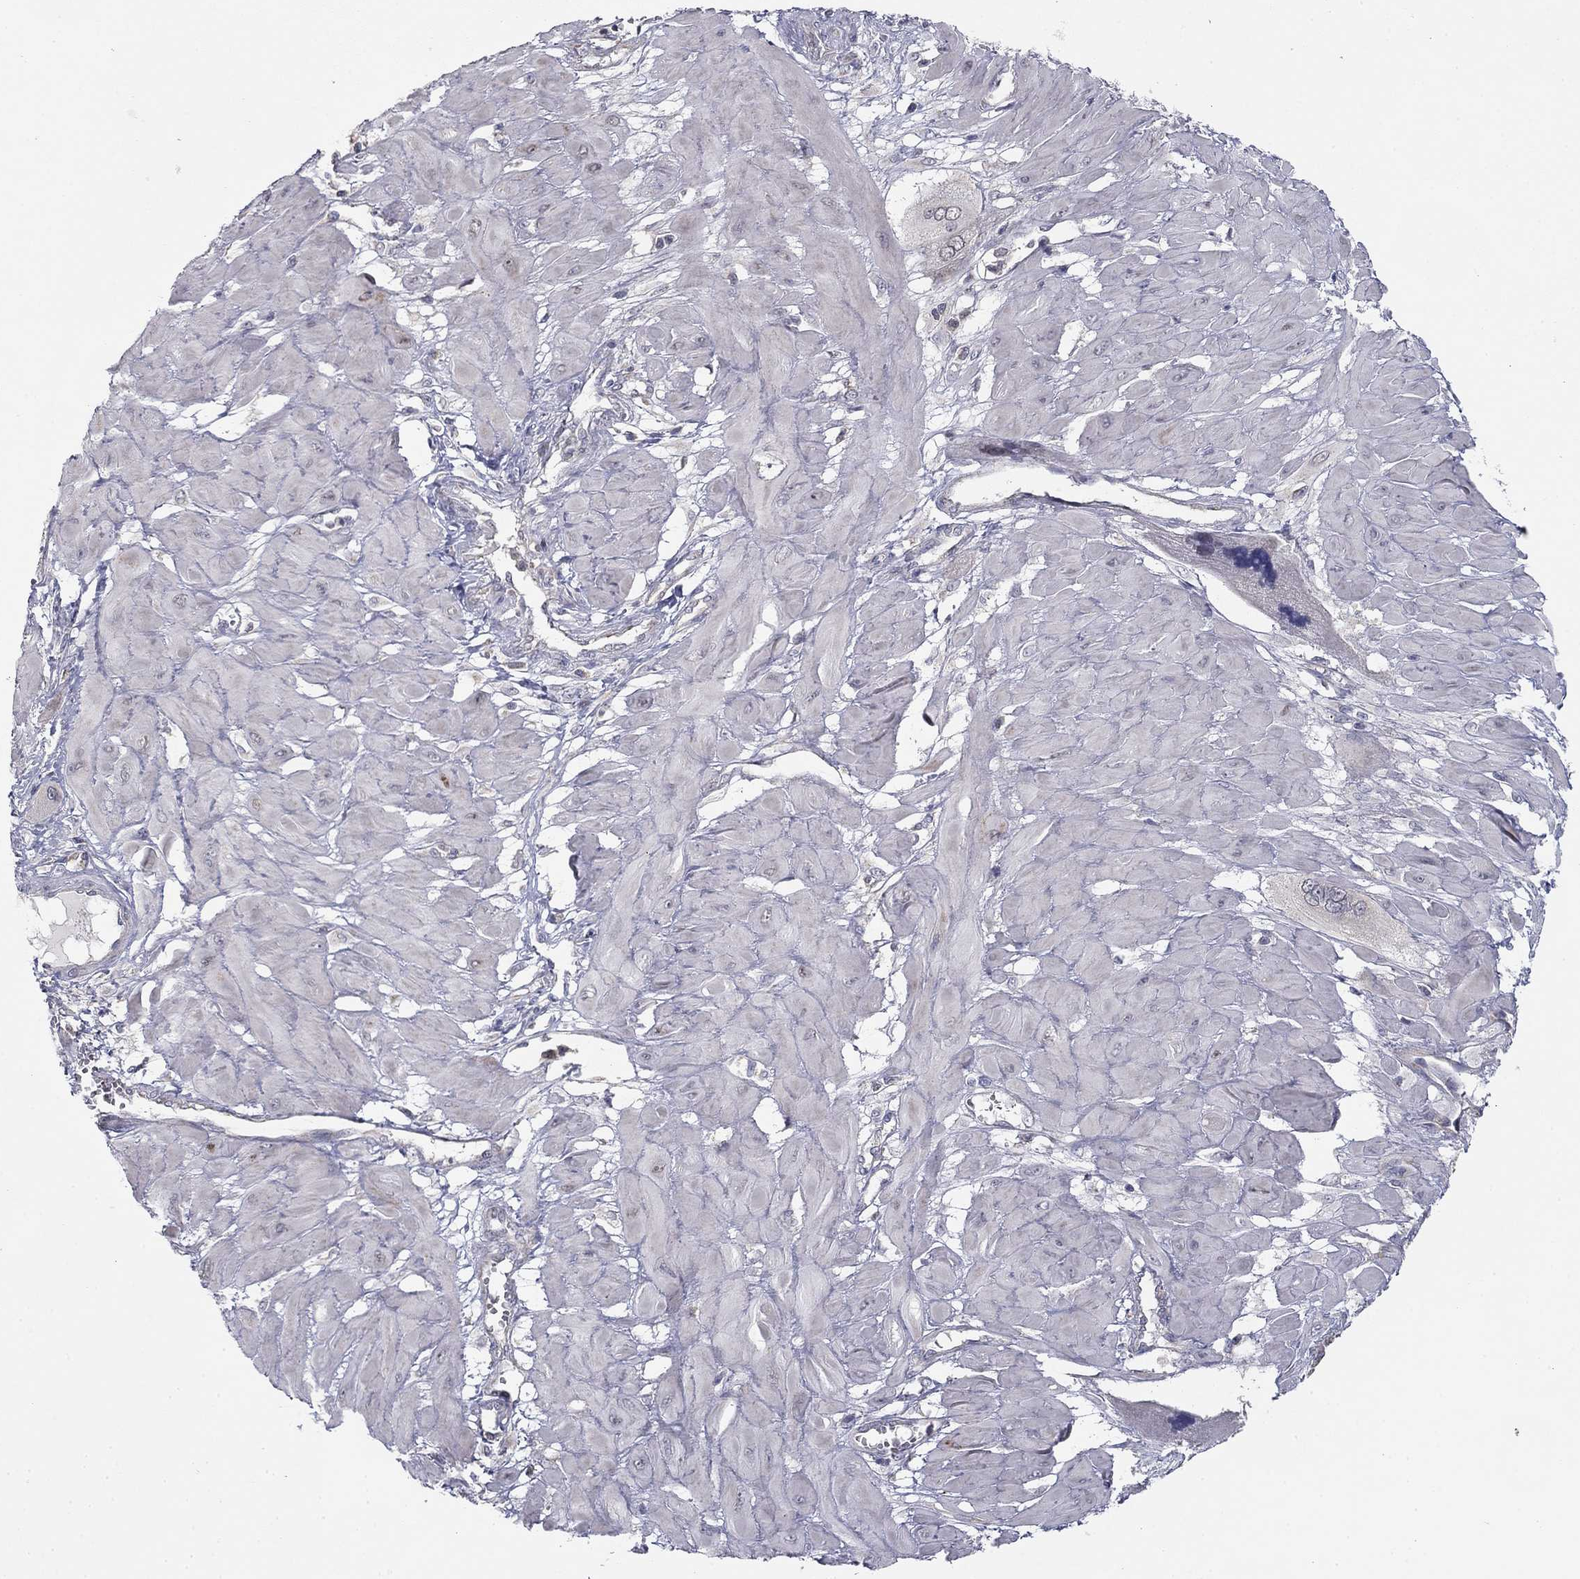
{"staining": {"intensity": "negative", "quantity": "none", "location": "none"}, "tissue": "cervical cancer", "cell_type": "Tumor cells", "image_type": "cancer", "snomed": [{"axis": "morphology", "description": "Squamous cell carcinoma, NOS"}, {"axis": "topography", "description": "Cervix"}], "caption": "An immunohistochemistry (IHC) photomicrograph of cervical cancer is shown. There is no staining in tumor cells of cervical cancer.", "gene": "SLC2A9", "patient": {"sex": "female", "age": 34}}